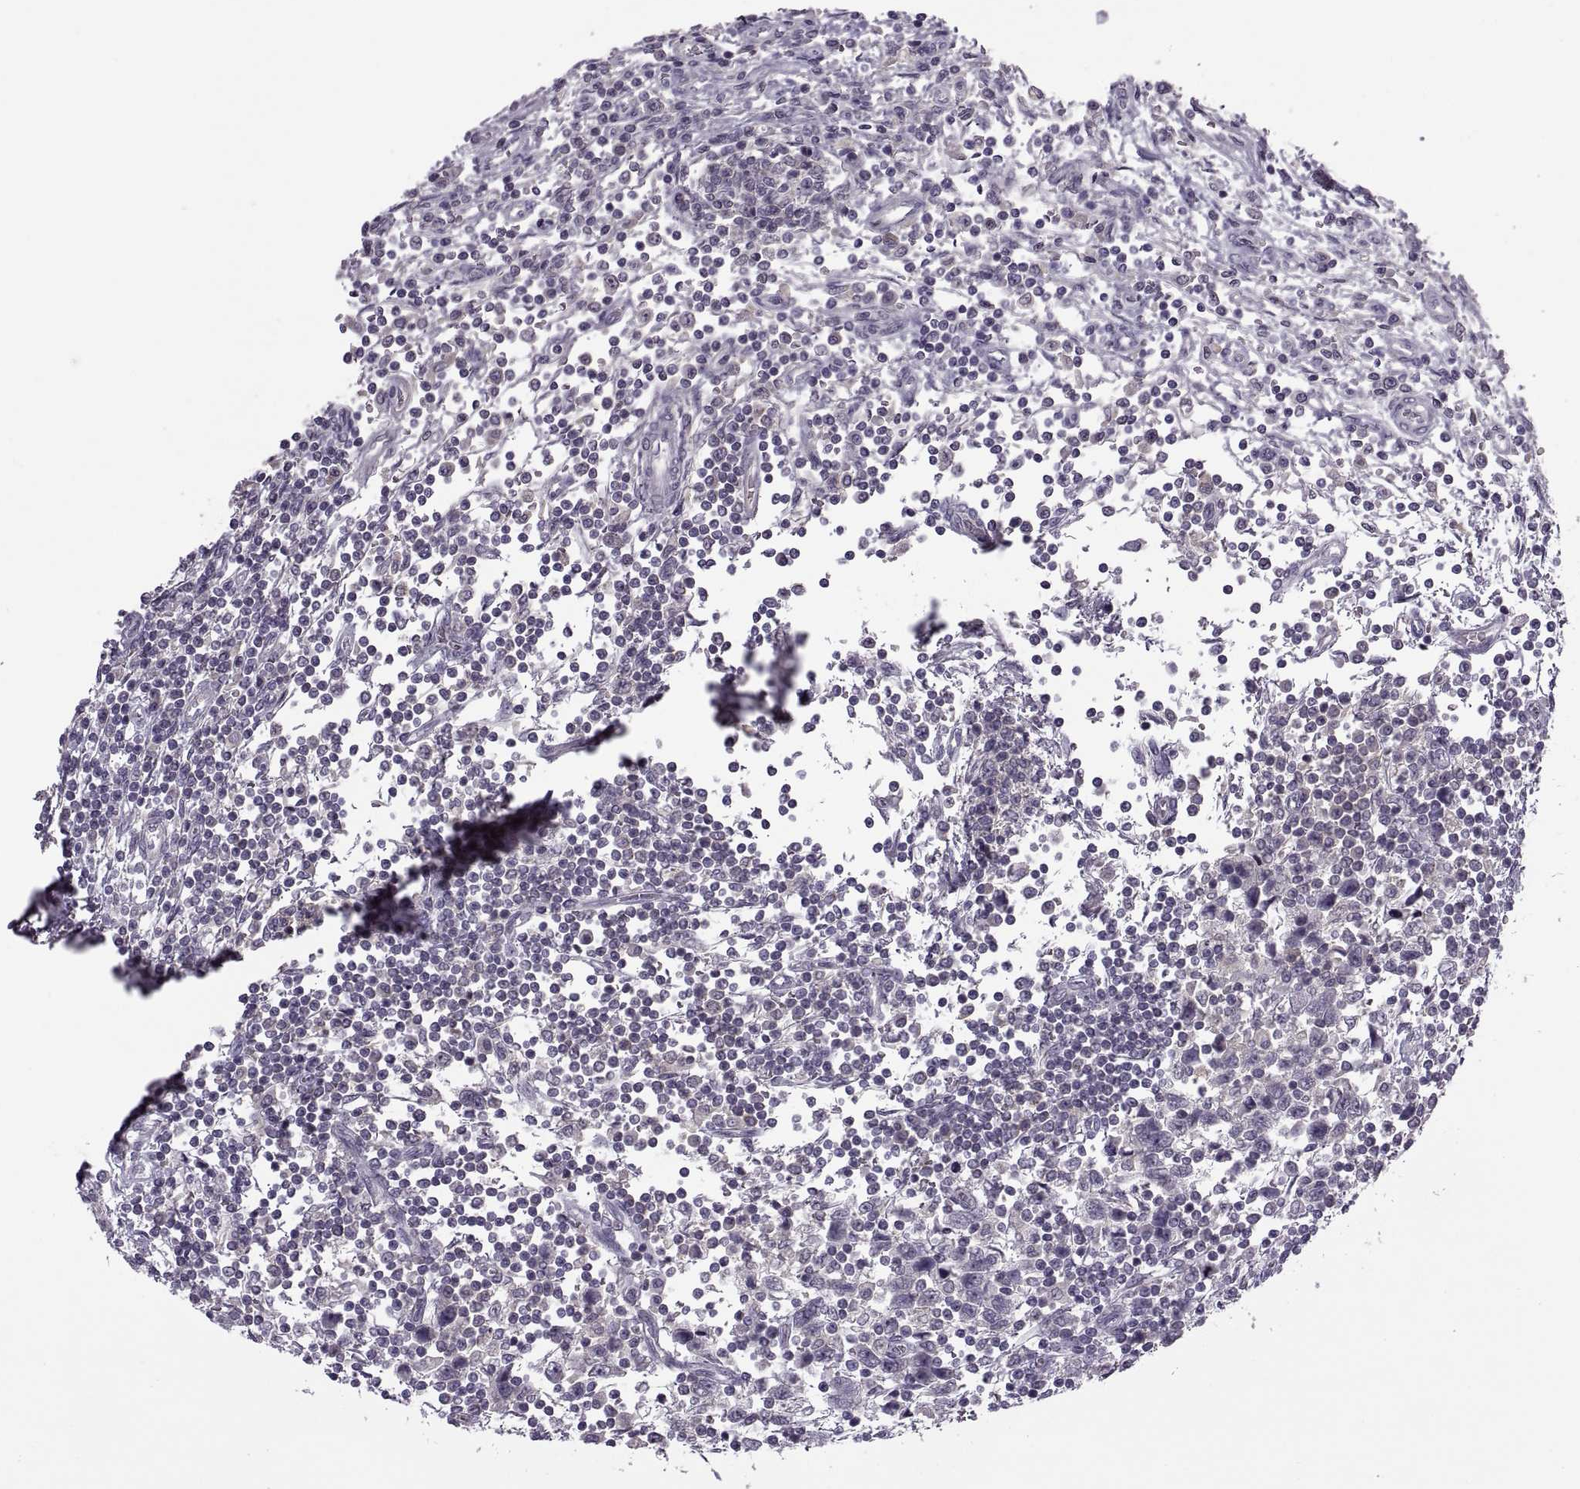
{"staining": {"intensity": "negative", "quantity": "none", "location": "none"}, "tissue": "testis cancer", "cell_type": "Tumor cells", "image_type": "cancer", "snomed": [{"axis": "morphology", "description": "Seminoma, NOS"}, {"axis": "topography", "description": "Testis"}], "caption": "Tumor cells show no significant protein staining in seminoma (testis). (DAB (3,3'-diaminobenzidine) immunohistochemistry (IHC) with hematoxylin counter stain).", "gene": "RSPH6A", "patient": {"sex": "male", "age": 34}}